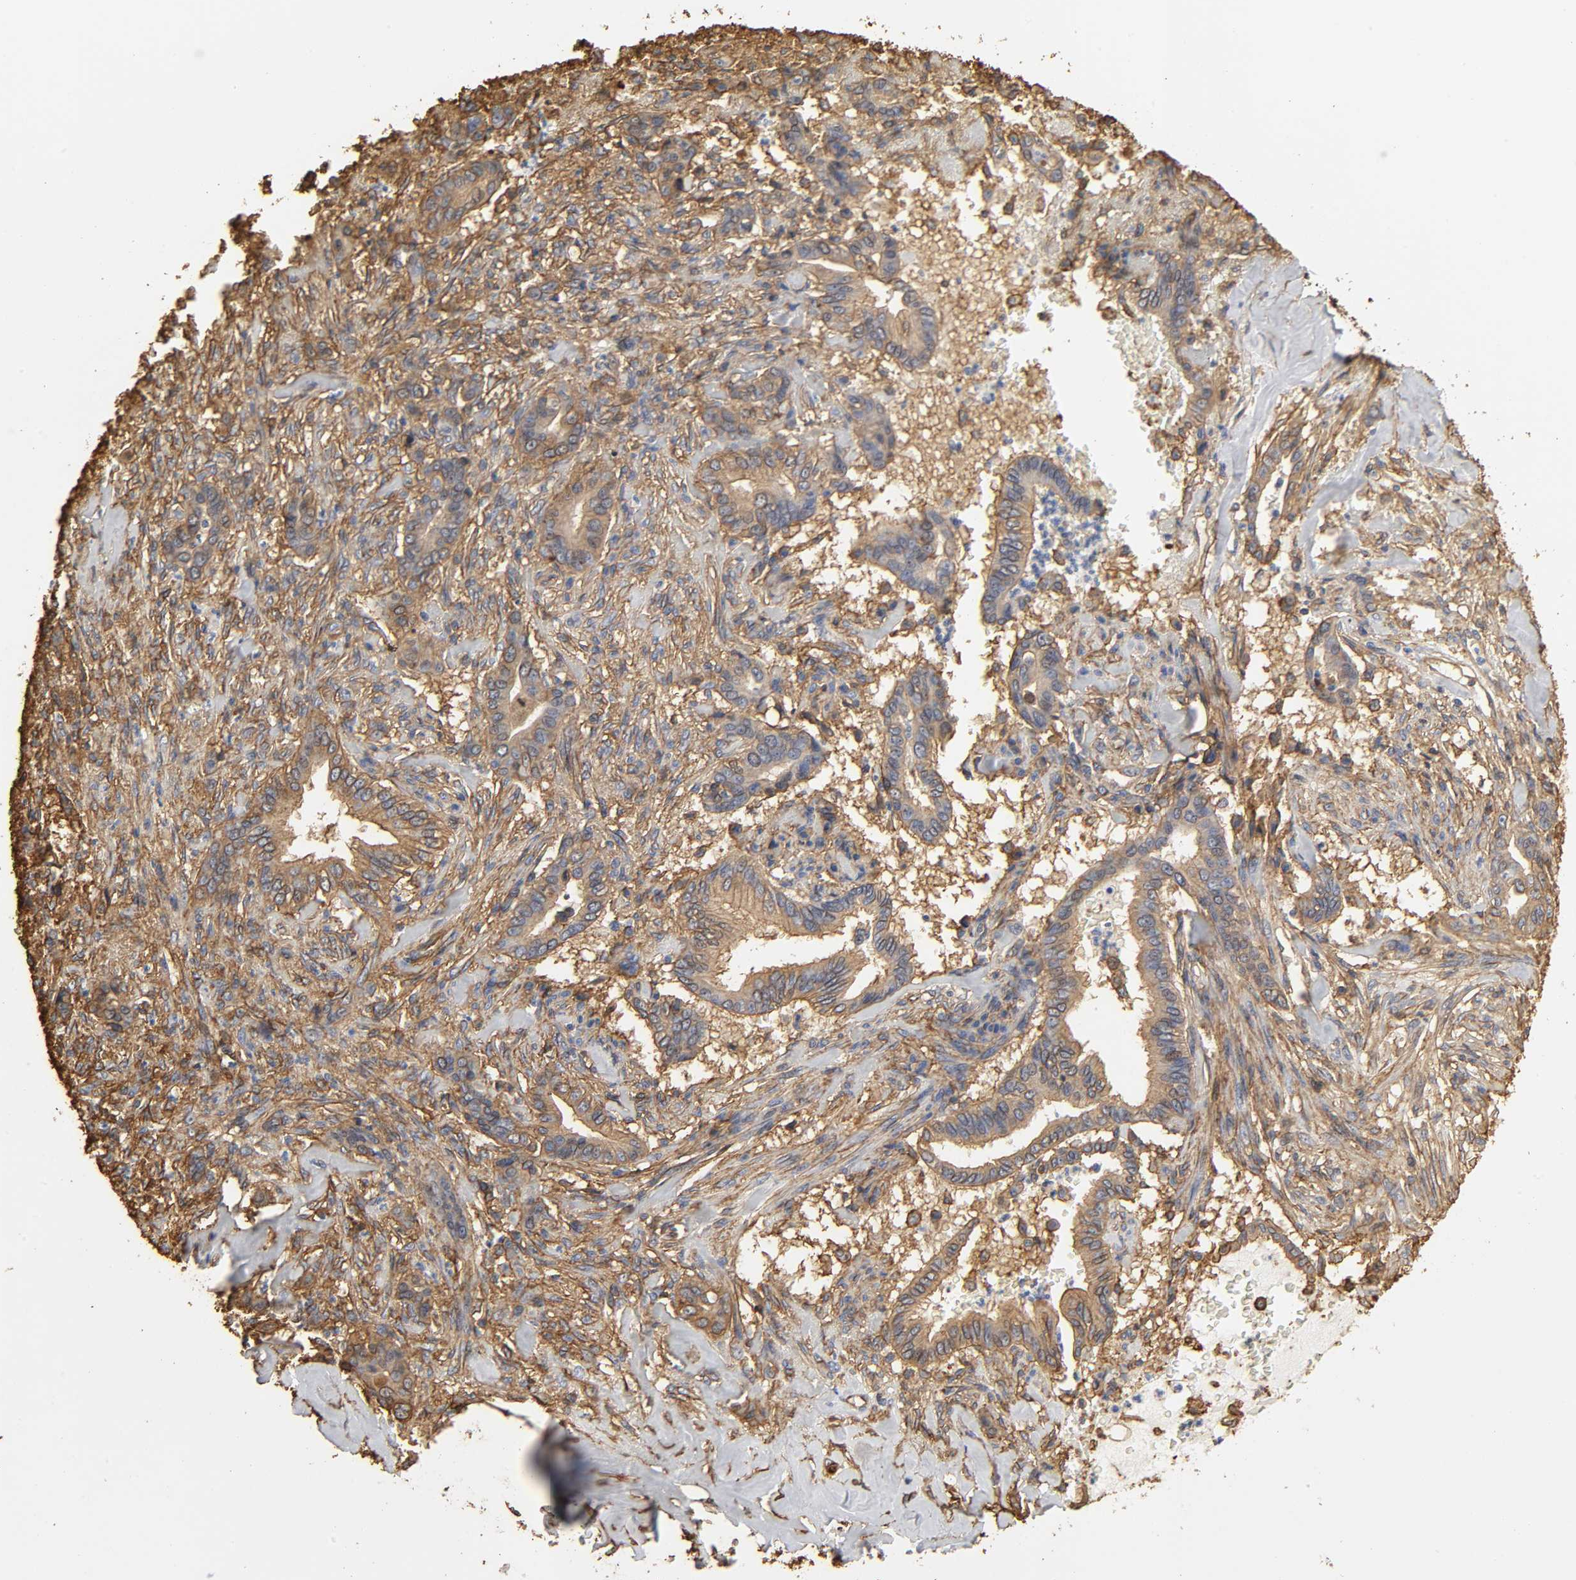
{"staining": {"intensity": "moderate", "quantity": ">75%", "location": "cytoplasmic/membranous"}, "tissue": "liver cancer", "cell_type": "Tumor cells", "image_type": "cancer", "snomed": [{"axis": "morphology", "description": "Cholangiocarcinoma"}, {"axis": "topography", "description": "Liver"}], "caption": "IHC (DAB) staining of human cholangiocarcinoma (liver) exhibits moderate cytoplasmic/membranous protein expression in approximately >75% of tumor cells.", "gene": "ANXA2", "patient": {"sex": "female", "age": 67}}